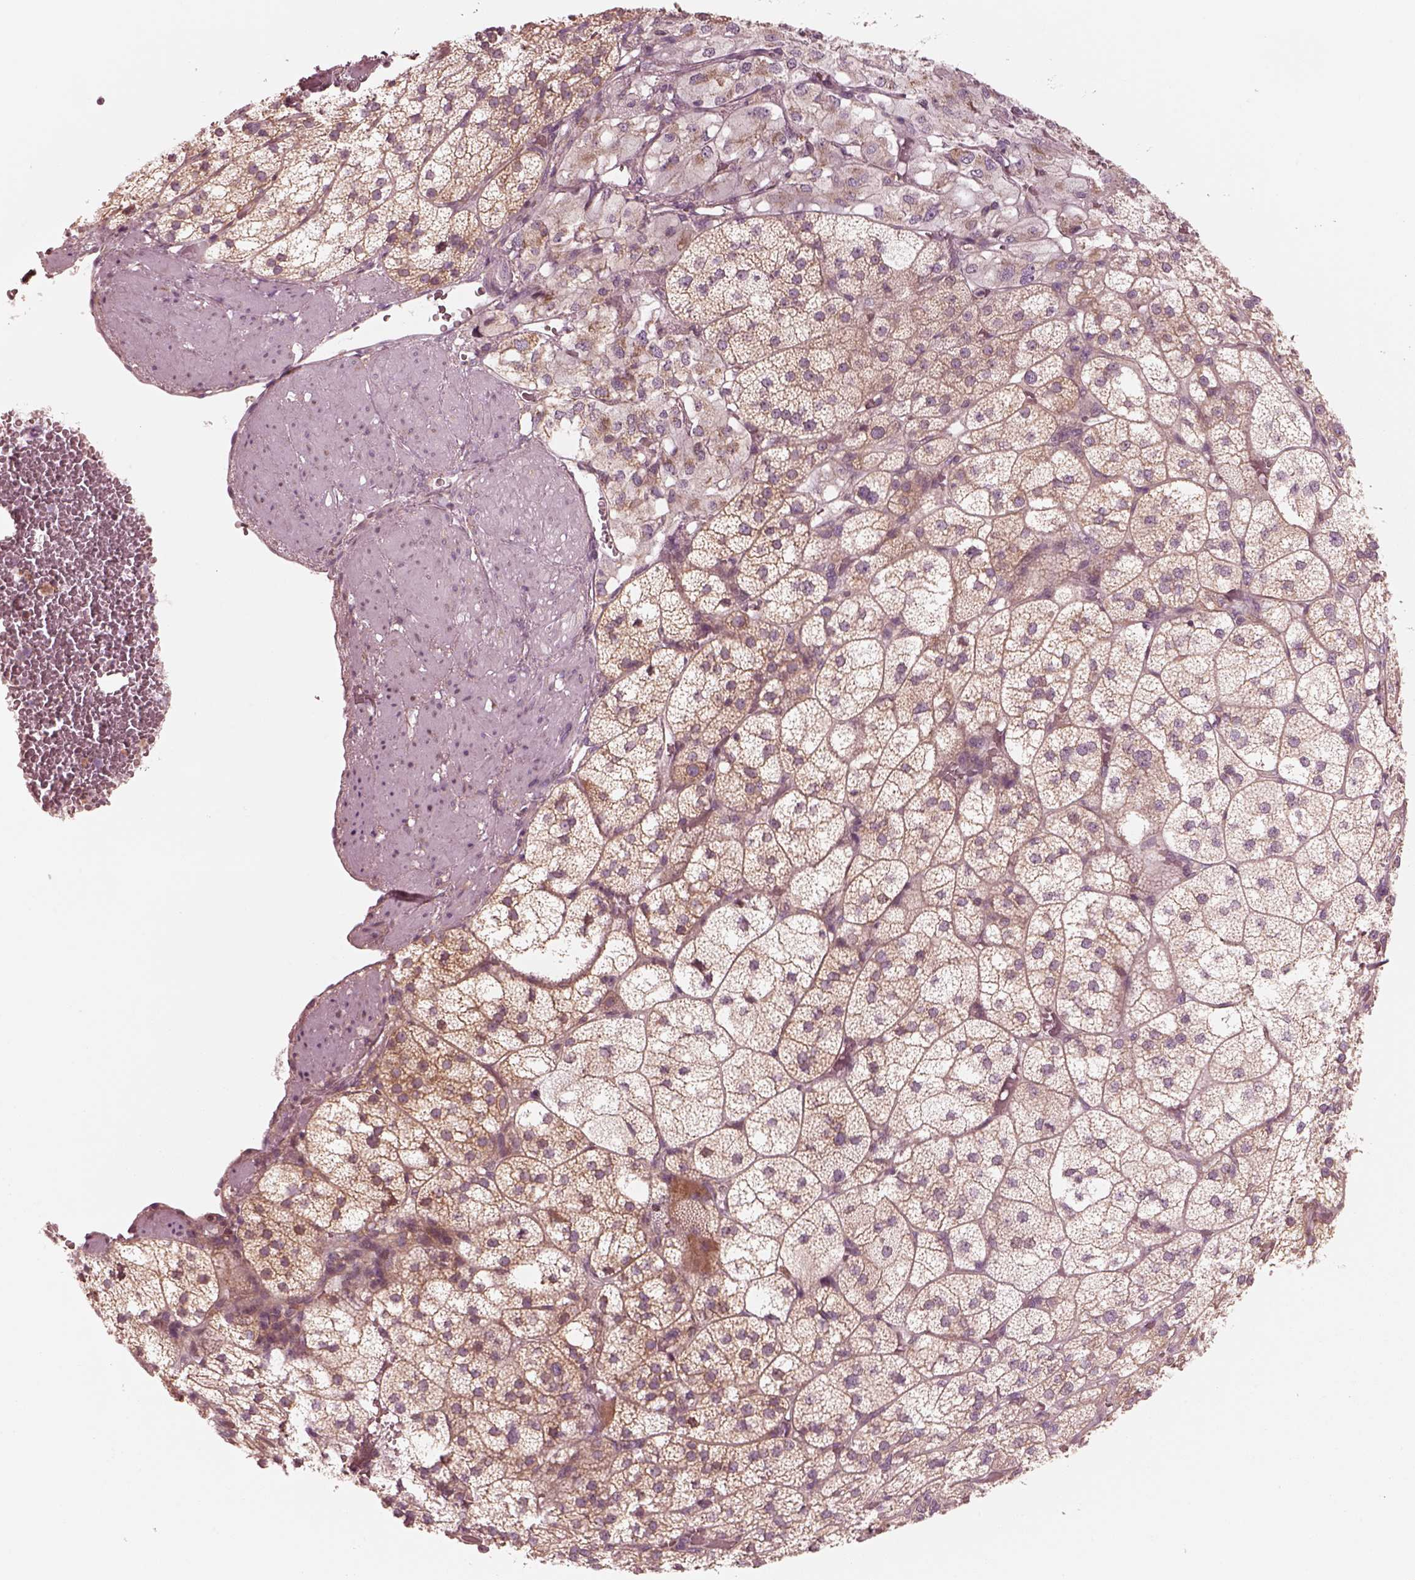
{"staining": {"intensity": "moderate", "quantity": ">75%", "location": "cytoplasmic/membranous"}, "tissue": "adrenal gland", "cell_type": "Glandular cells", "image_type": "normal", "snomed": [{"axis": "morphology", "description": "Normal tissue, NOS"}, {"axis": "topography", "description": "Adrenal gland"}], "caption": "DAB (3,3'-diaminobenzidine) immunohistochemical staining of unremarkable human adrenal gland shows moderate cytoplasmic/membranous protein positivity in approximately >75% of glandular cells. (DAB (3,3'-diaminobenzidine) IHC, brown staining for protein, blue staining for nuclei).", "gene": "CNOT2", "patient": {"sex": "female", "age": 60}}